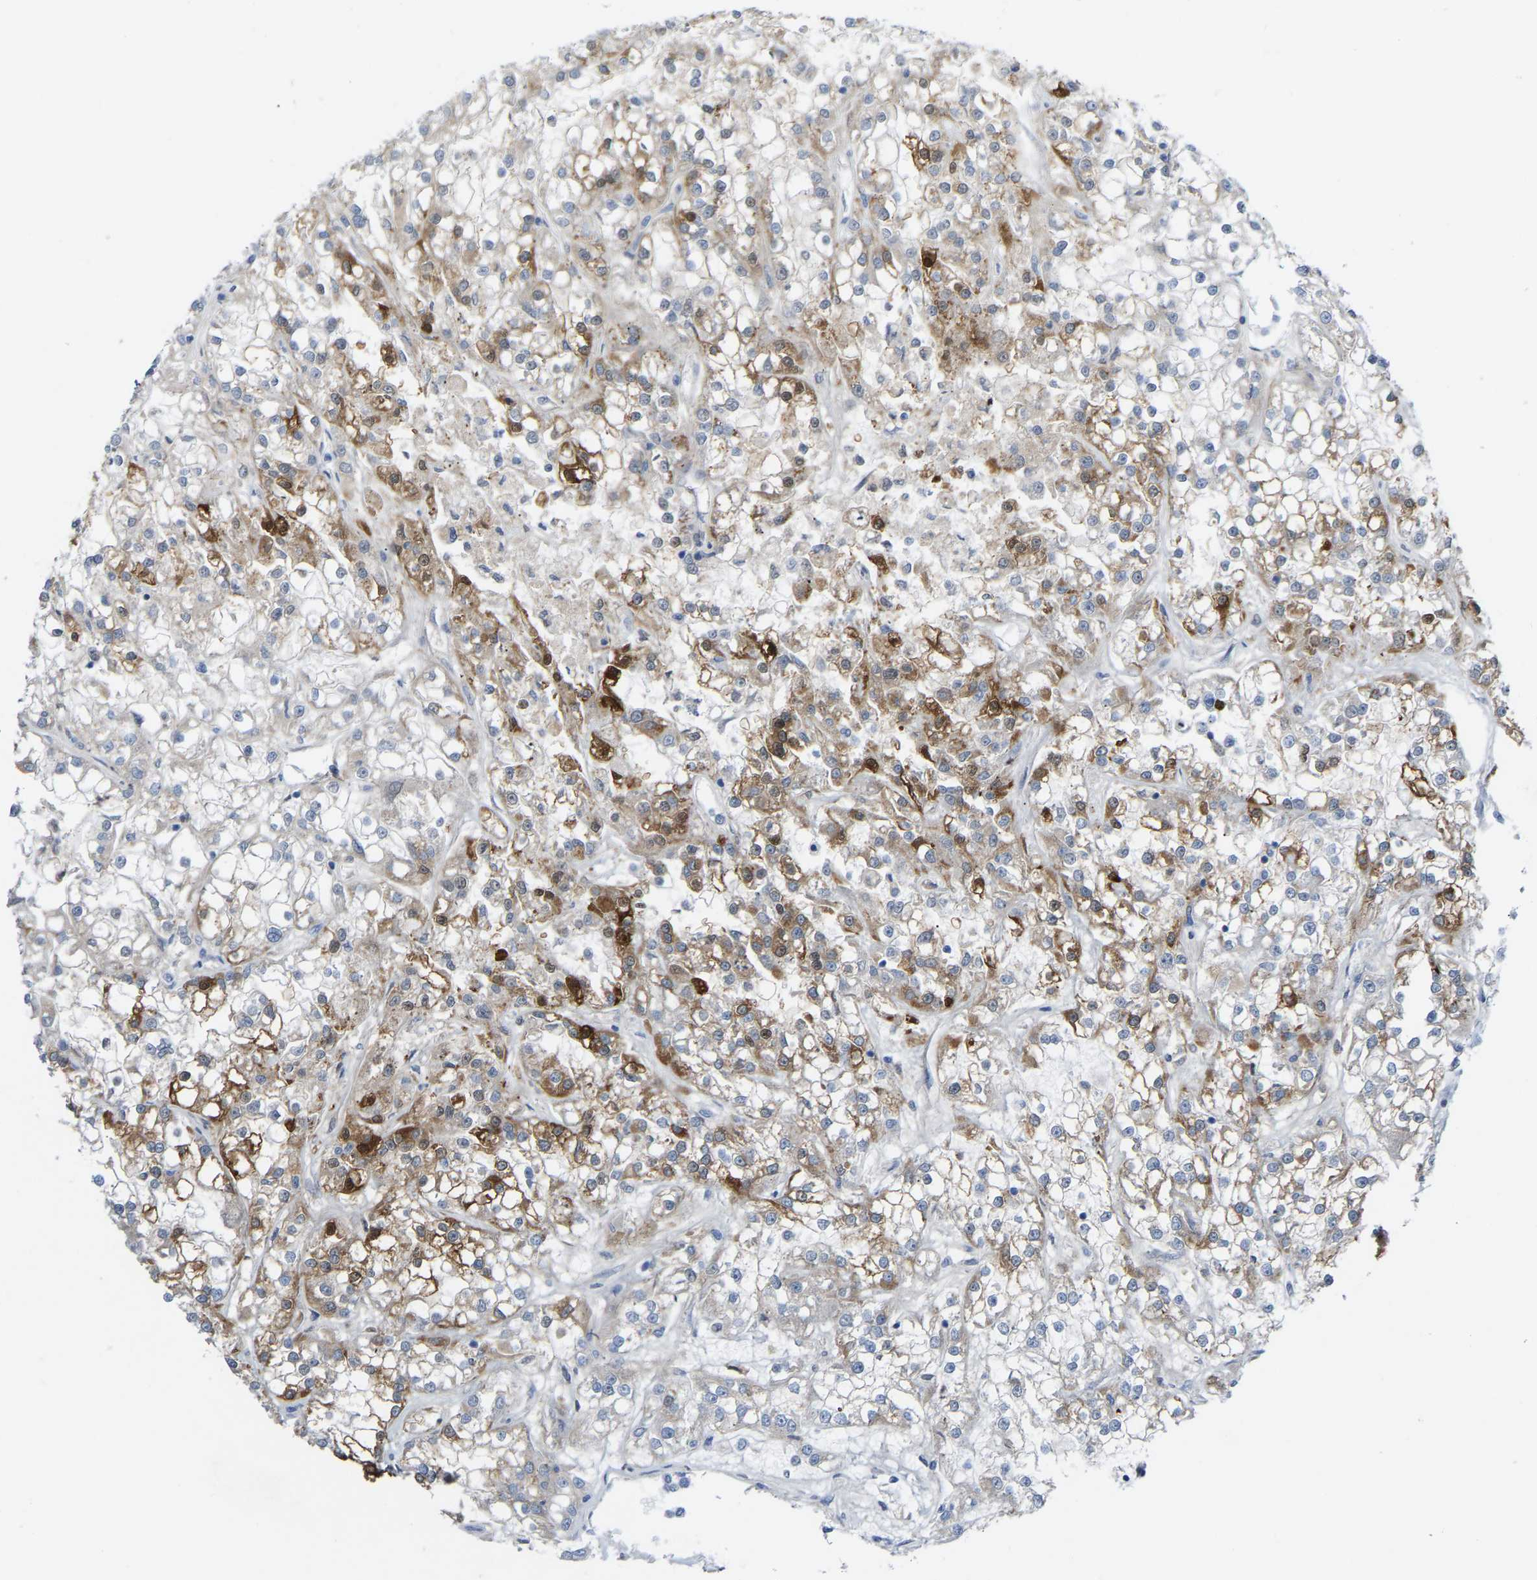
{"staining": {"intensity": "moderate", "quantity": "25%-75%", "location": "cytoplasmic/membranous"}, "tissue": "renal cancer", "cell_type": "Tumor cells", "image_type": "cancer", "snomed": [{"axis": "morphology", "description": "Adenocarcinoma, NOS"}, {"axis": "topography", "description": "Kidney"}], "caption": "This is an image of immunohistochemistry (IHC) staining of renal adenocarcinoma, which shows moderate positivity in the cytoplasmic/membranous of tumor cells.", "gene": "ABTB2", "patient": {"sex": "female", "age": 52}}